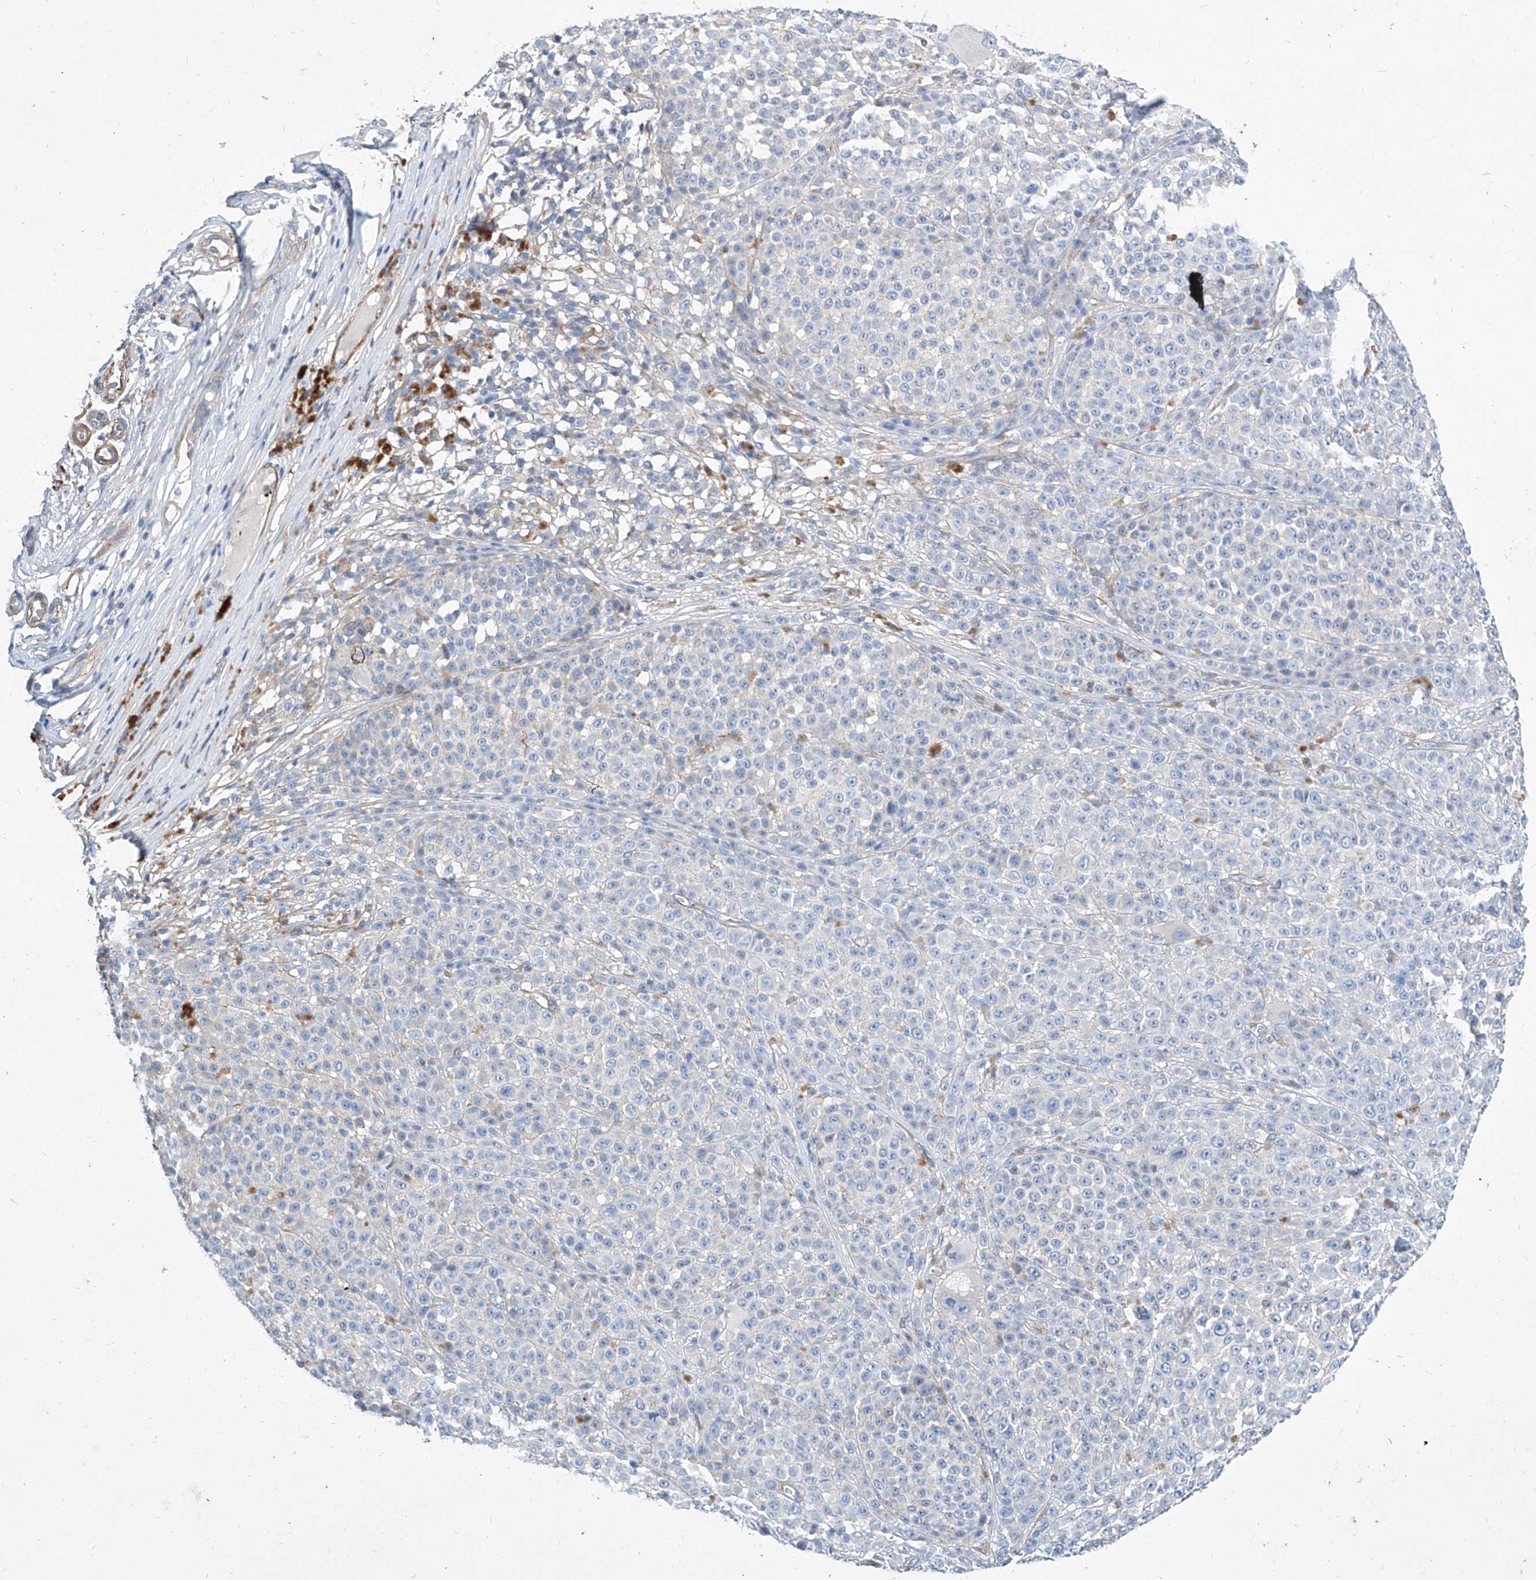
{"staining": {"intensity": "negative", "quantity": "none", "location": "none"}, "tissue": "melanoma", "cell_type": "Tumor cells", "image_type": "cancer", "snomed": [{"axis": "morphology", "description": "Malignant melanoma, NOS"}, {"axis": "topography", "description": "Skin"}], "caption": "Immunohistochemistry of melanoma exhibits no staining in tumor cells.", "gene": "TAS2R60", "patient": {"sex": "female", "age": 94}}